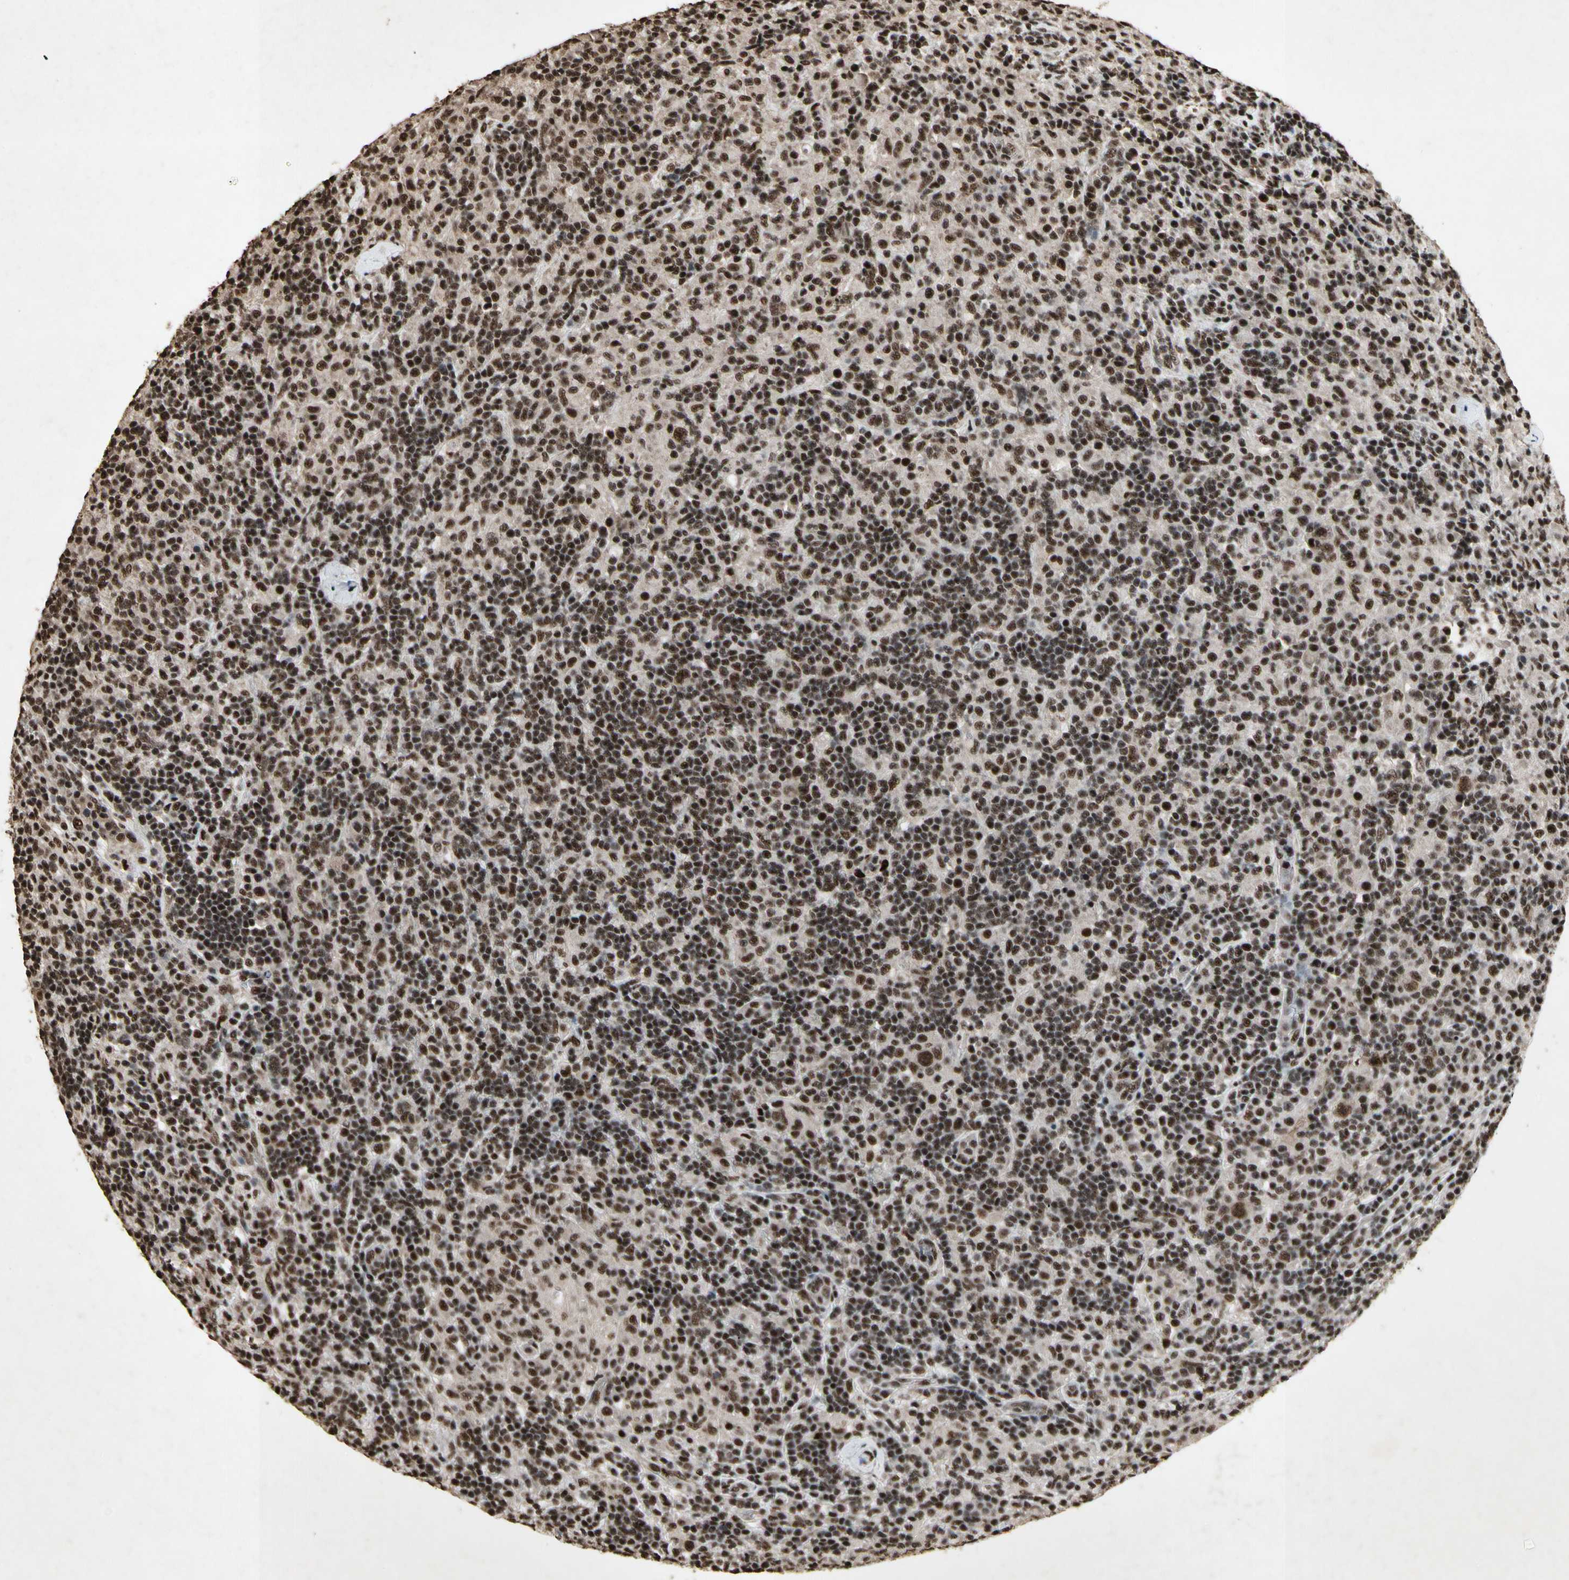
{"staining": {"intensity": "strong", "quantity": ">75%", "location": "nuclear"}, "tissue": "lymphoma", "cell_type": "Tumor cells", "image_type": "cancer", "snomed": [{"axis": "morphology", "description": "Hodgkin's disease, NOS"}, {"axis": "topography", "description": "Lymph node"}], "caption": "Protein expression analysis of human Hodgkin's disease reveals strong nuclear expression in approximately >75% of tumor cells.", "gene": "TBX2", "patient": {"sex": "male", "age": 70}}